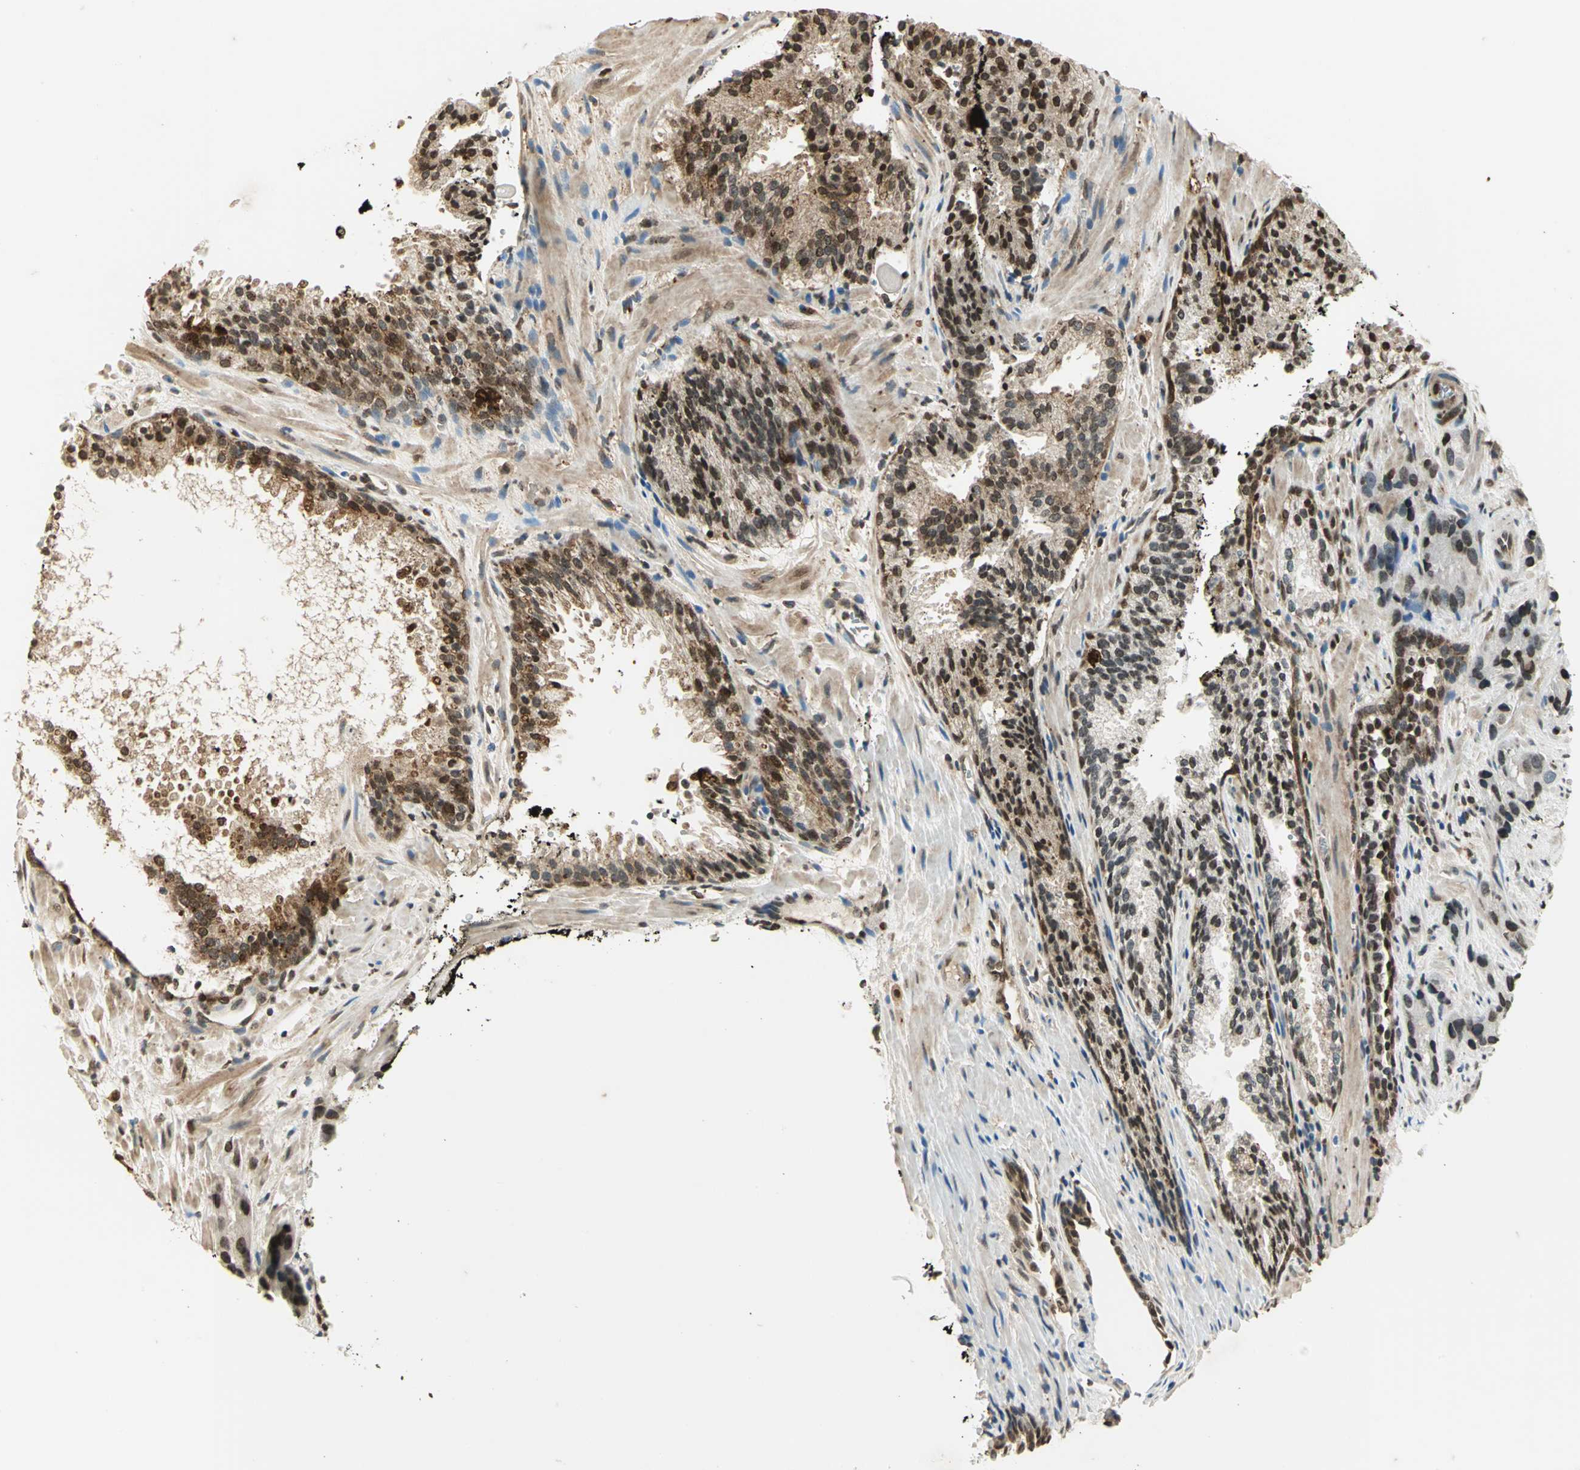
{"staining": {"intensity": "moderate", "quantity": "25%-75%", "location": "cytoplasmic/membranous,nuclear"}, "tissue": "prostate cancer", "cell_type": "Tumor cells", "image_type": "cancer", "snomed": [{"axis": "morphology", "description": "Adenocarcinoma, High grade"}, {"axis": "topography", "description": "Prostate"}], "caption": "Protein analysis of prostate cancer tissue shows moderate cytoplasmic/membranous and nuclear positivity in about 25%-75% of tumor cells. (Stains: DAB (3,3'-diaminobenzidine) in brown, nuclei in blue, Microscopy: brightfield microscopy at high magnification).", "gene": "LGALS3", "patient": {"sex": "male", "age": 58}}